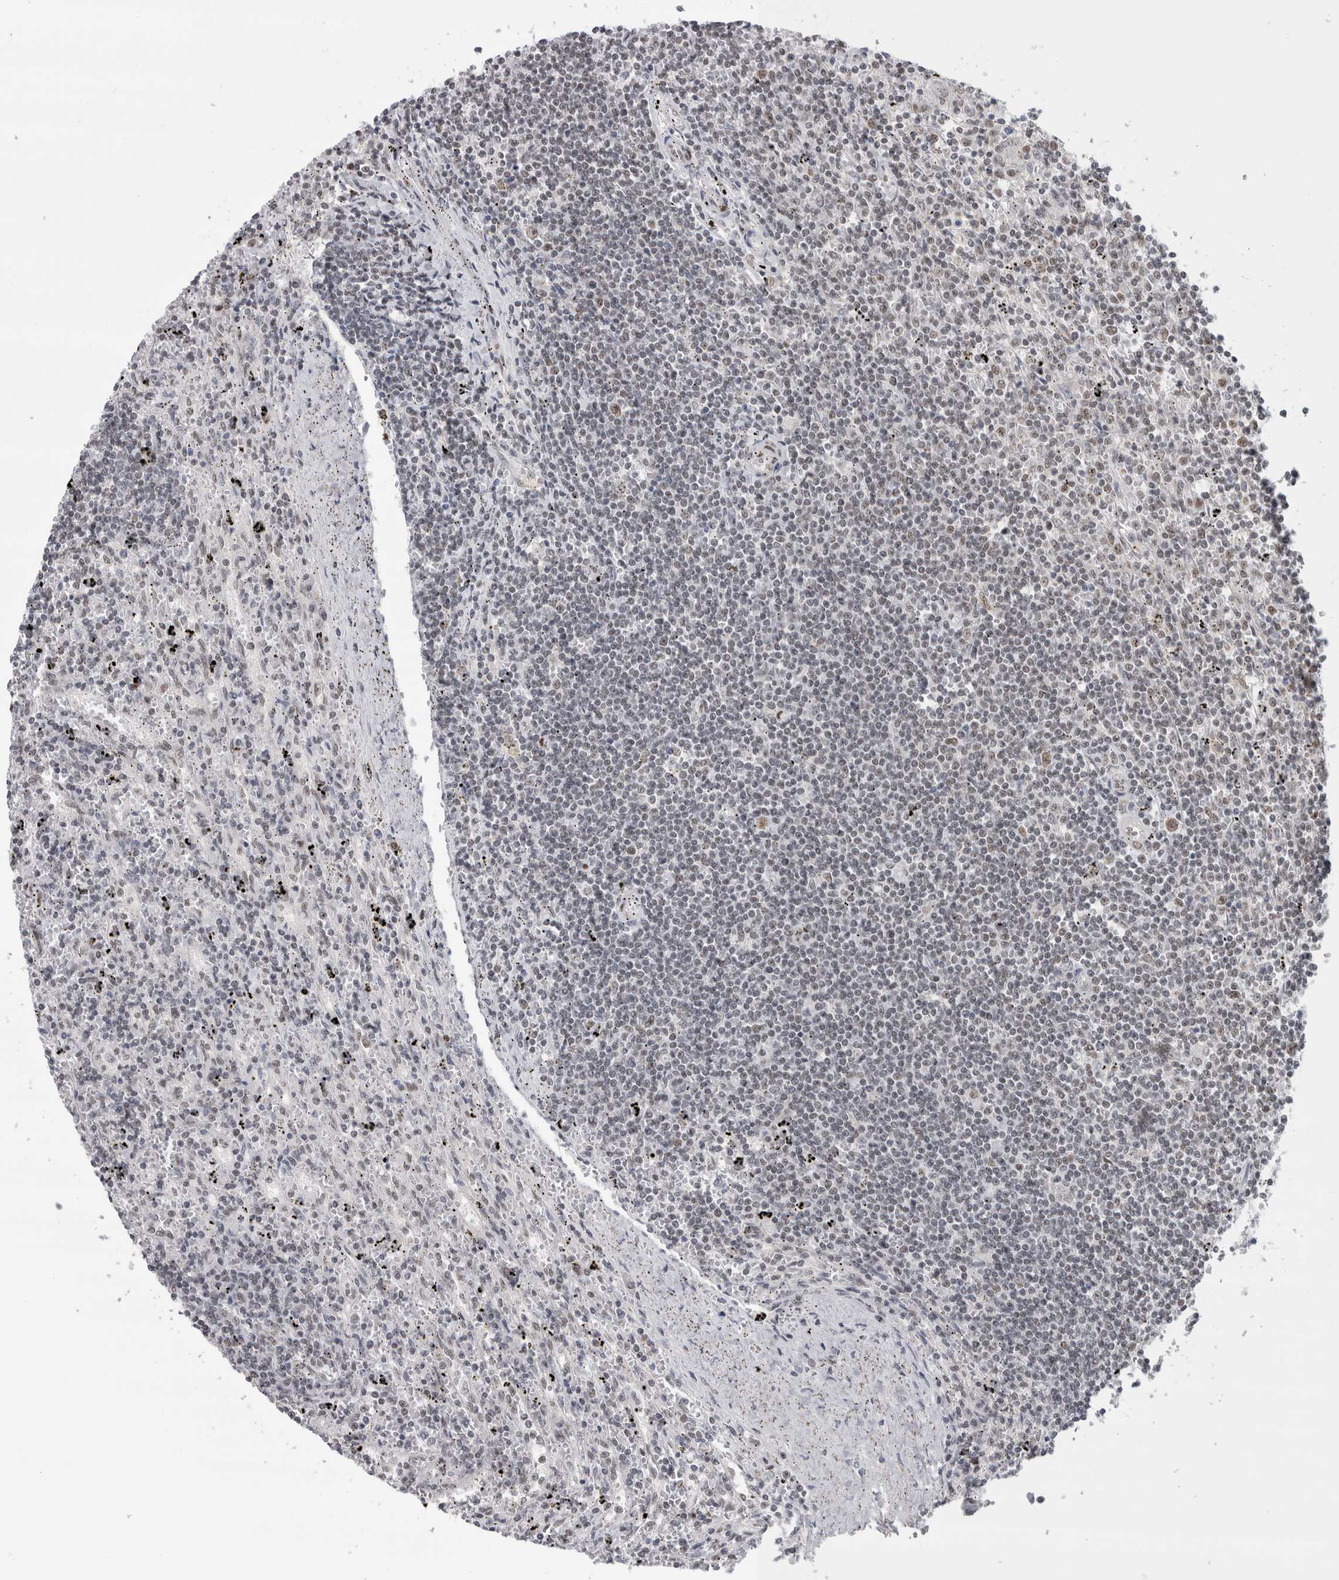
{"staining": {"intensity": "negative", "quantity": "none", "location": "none"}, "tissue": "lymphoma", "cell_type": "Tumor cells", "image_type": "cancer", "snomed": [{"axis": "morphology", "description": "Malignant lymphoma, non-Hodgkin's type, Low grade"}, {"axis": "topography", "description": "Spleen"}], "caption": "Immunohistochemistry (IHC) histopathology image of human malignant lymphoma, non-Hodgkin's type (low-grade) stained for a protein (brown), which shows no positivity in tumor cells.", "gene": "HEXIM2", "patient": {"sex": "male", "age": 76}}